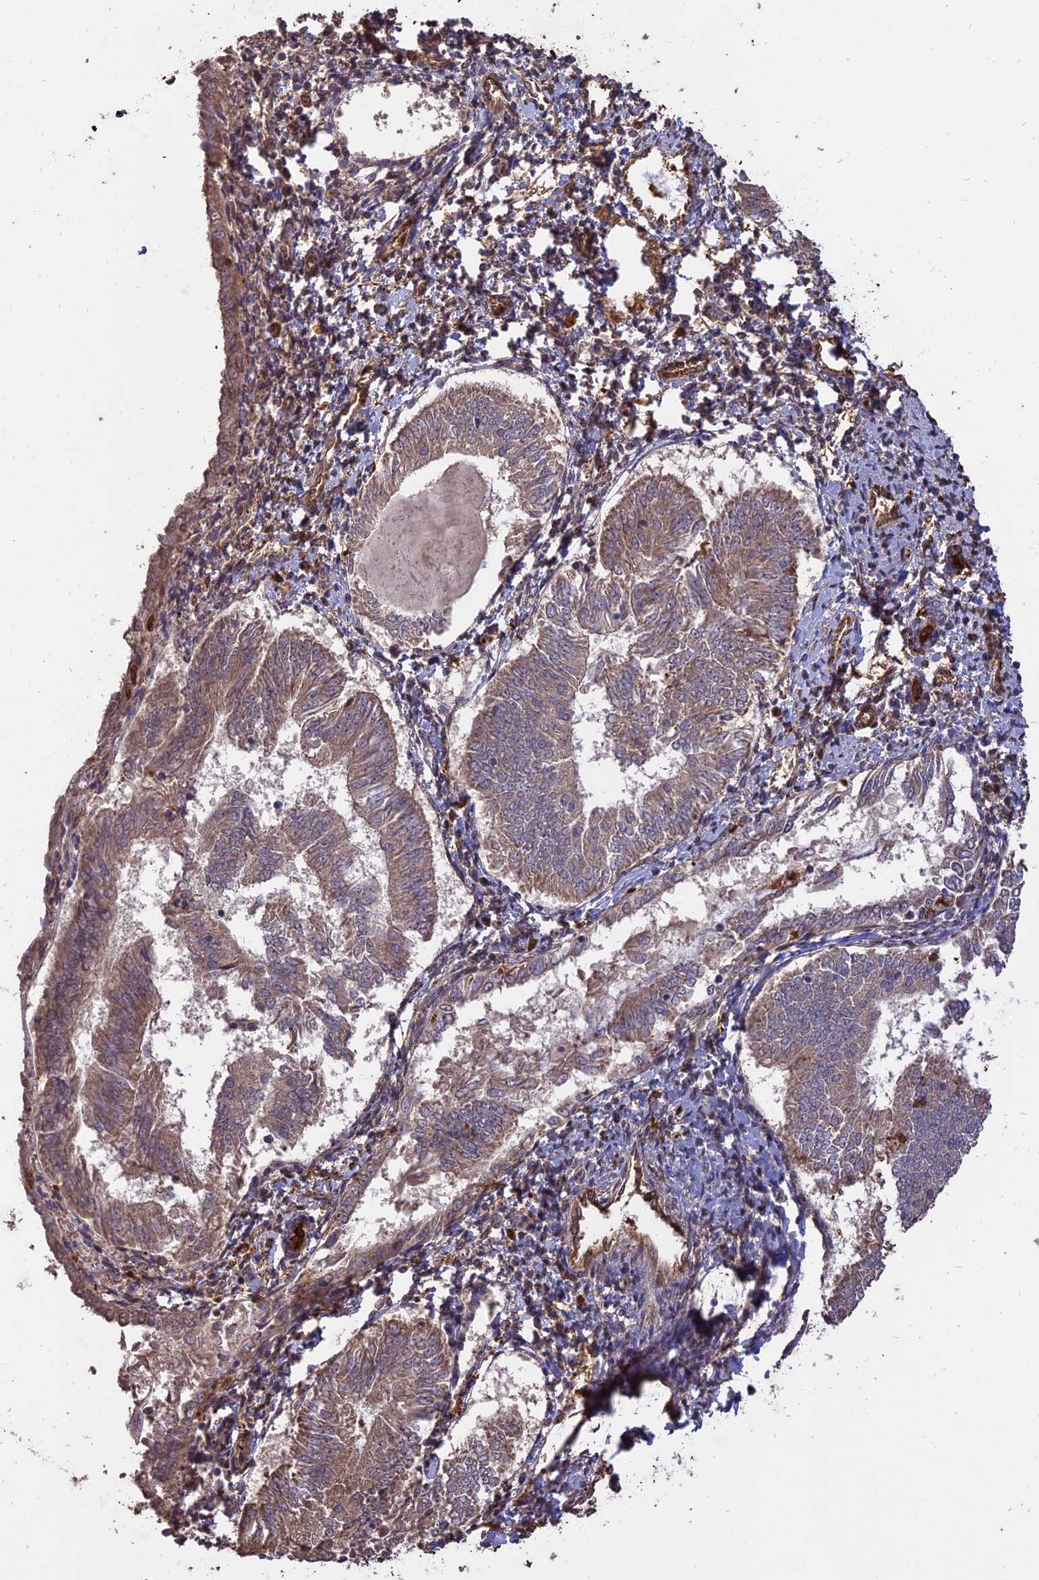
{"staining": {"intensity": "moderate", "quantity": "<25%", "location": "cytoplasmic/membranous"}, "tissue": "endometrial cancer", "cell_type": "Tumor cells", "image_type": "cancer", "snomed": [{"axis": "morphology", "description": "Adenocarcinoma, NOS"}, {"axis": "topography", "description": "Endometrium"}], "caption": "Endometrial cancer was stained to show a protein in brown. There is low levels of moderate cytoplasmic/membranous expression in approximately <25% of tumor cells.", "gene": "SAC3D1", "patient": {"sex": "female", "age": 58}}